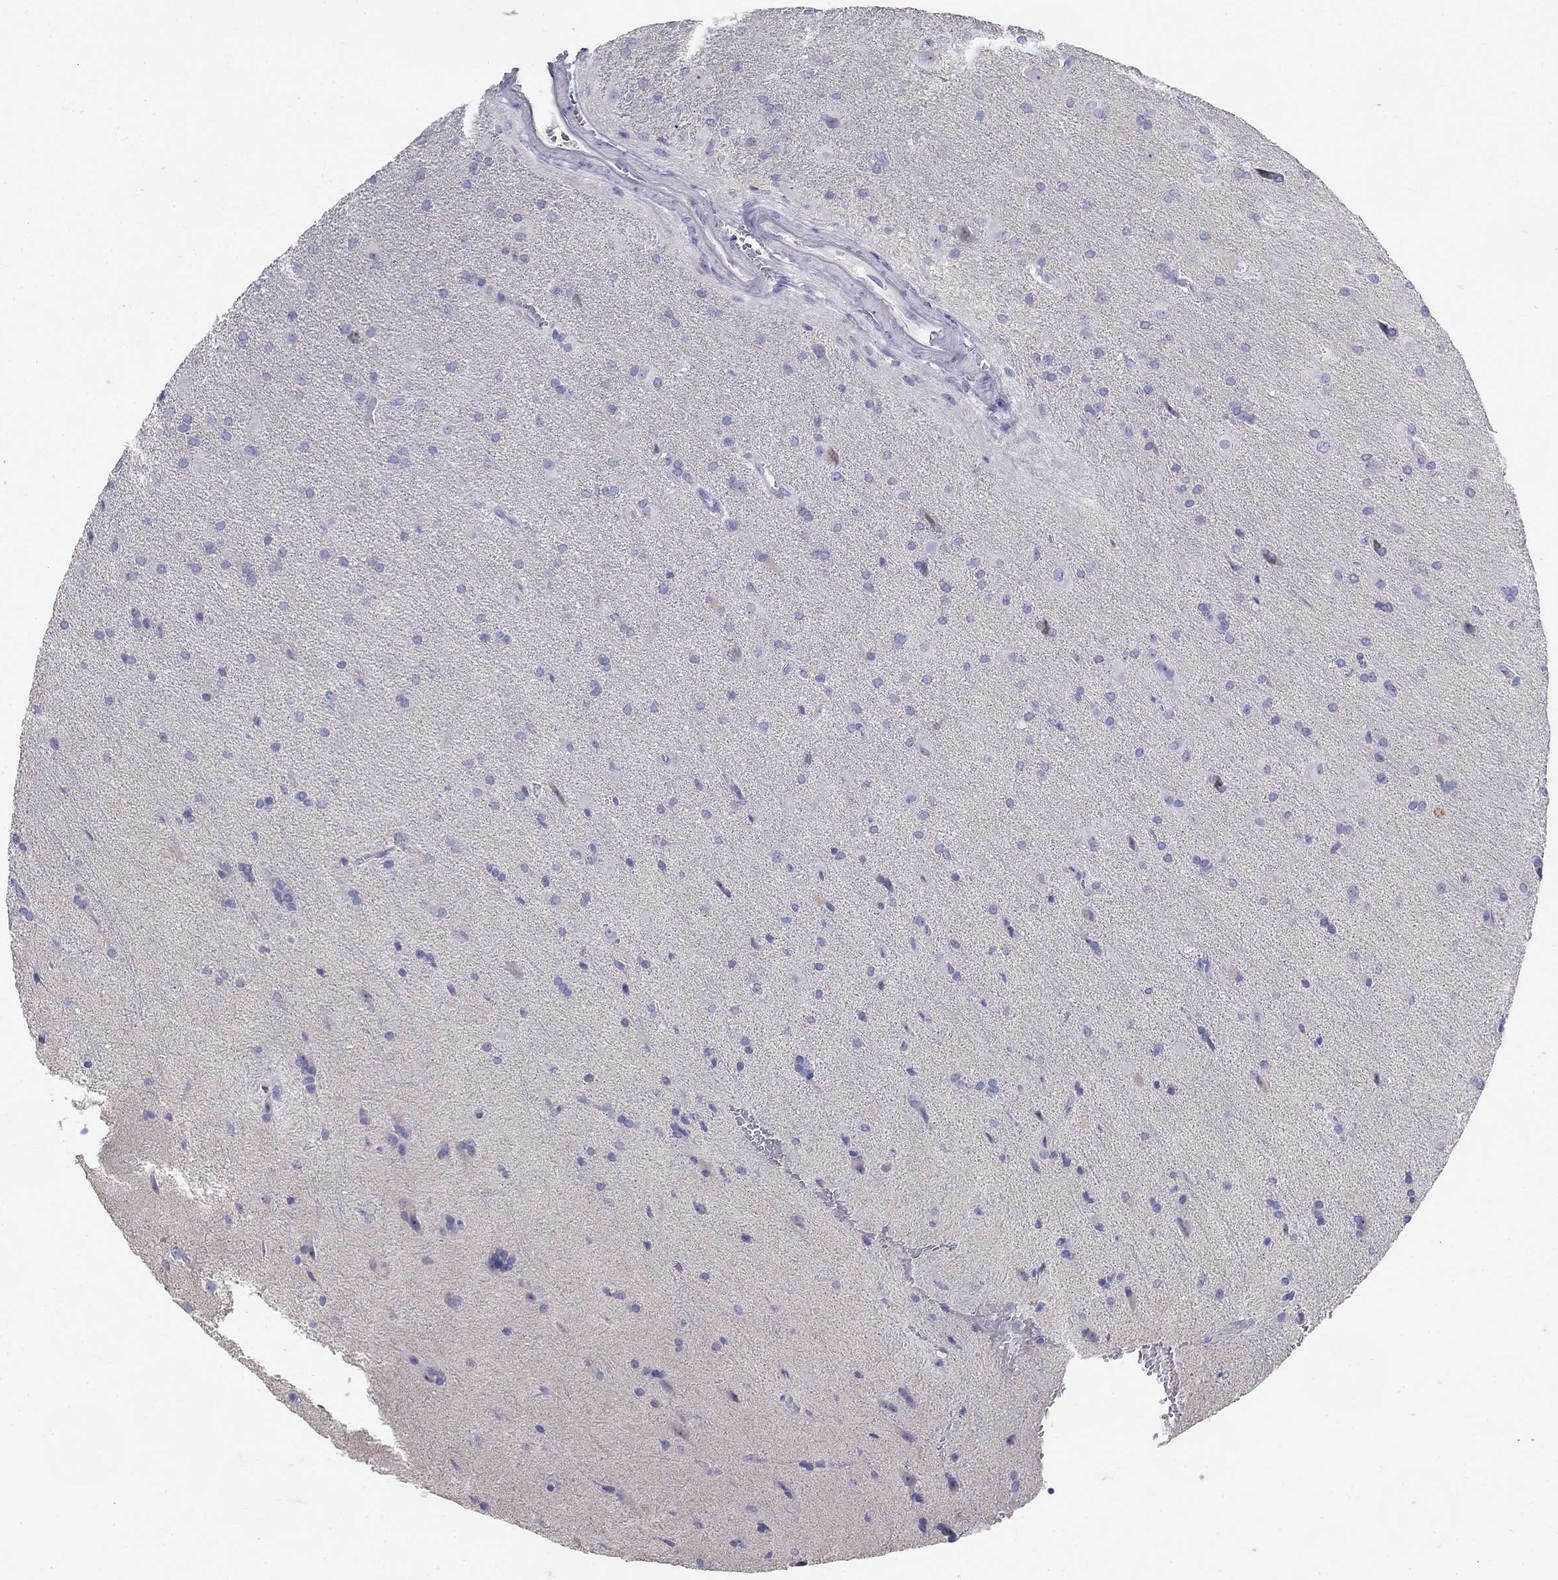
{"staining": {"intensity": "negative", "quantity": "none", "location": "none"}, "tissue": "glioma", "cell_type": "Tumor cells", "image_type": "cancer", "snomed": [{"axis": "morphology", "description": "Glioma, malignant, Low grade"}, {"axis": "topography", "description": "Brain"}], "caption": "A high-resolution image shows IHC staining of glioma, which exhibits no significant expression in tumor cells.", "gene": "GUCA1A", "patient": {"sex": "male", "age": 58}}